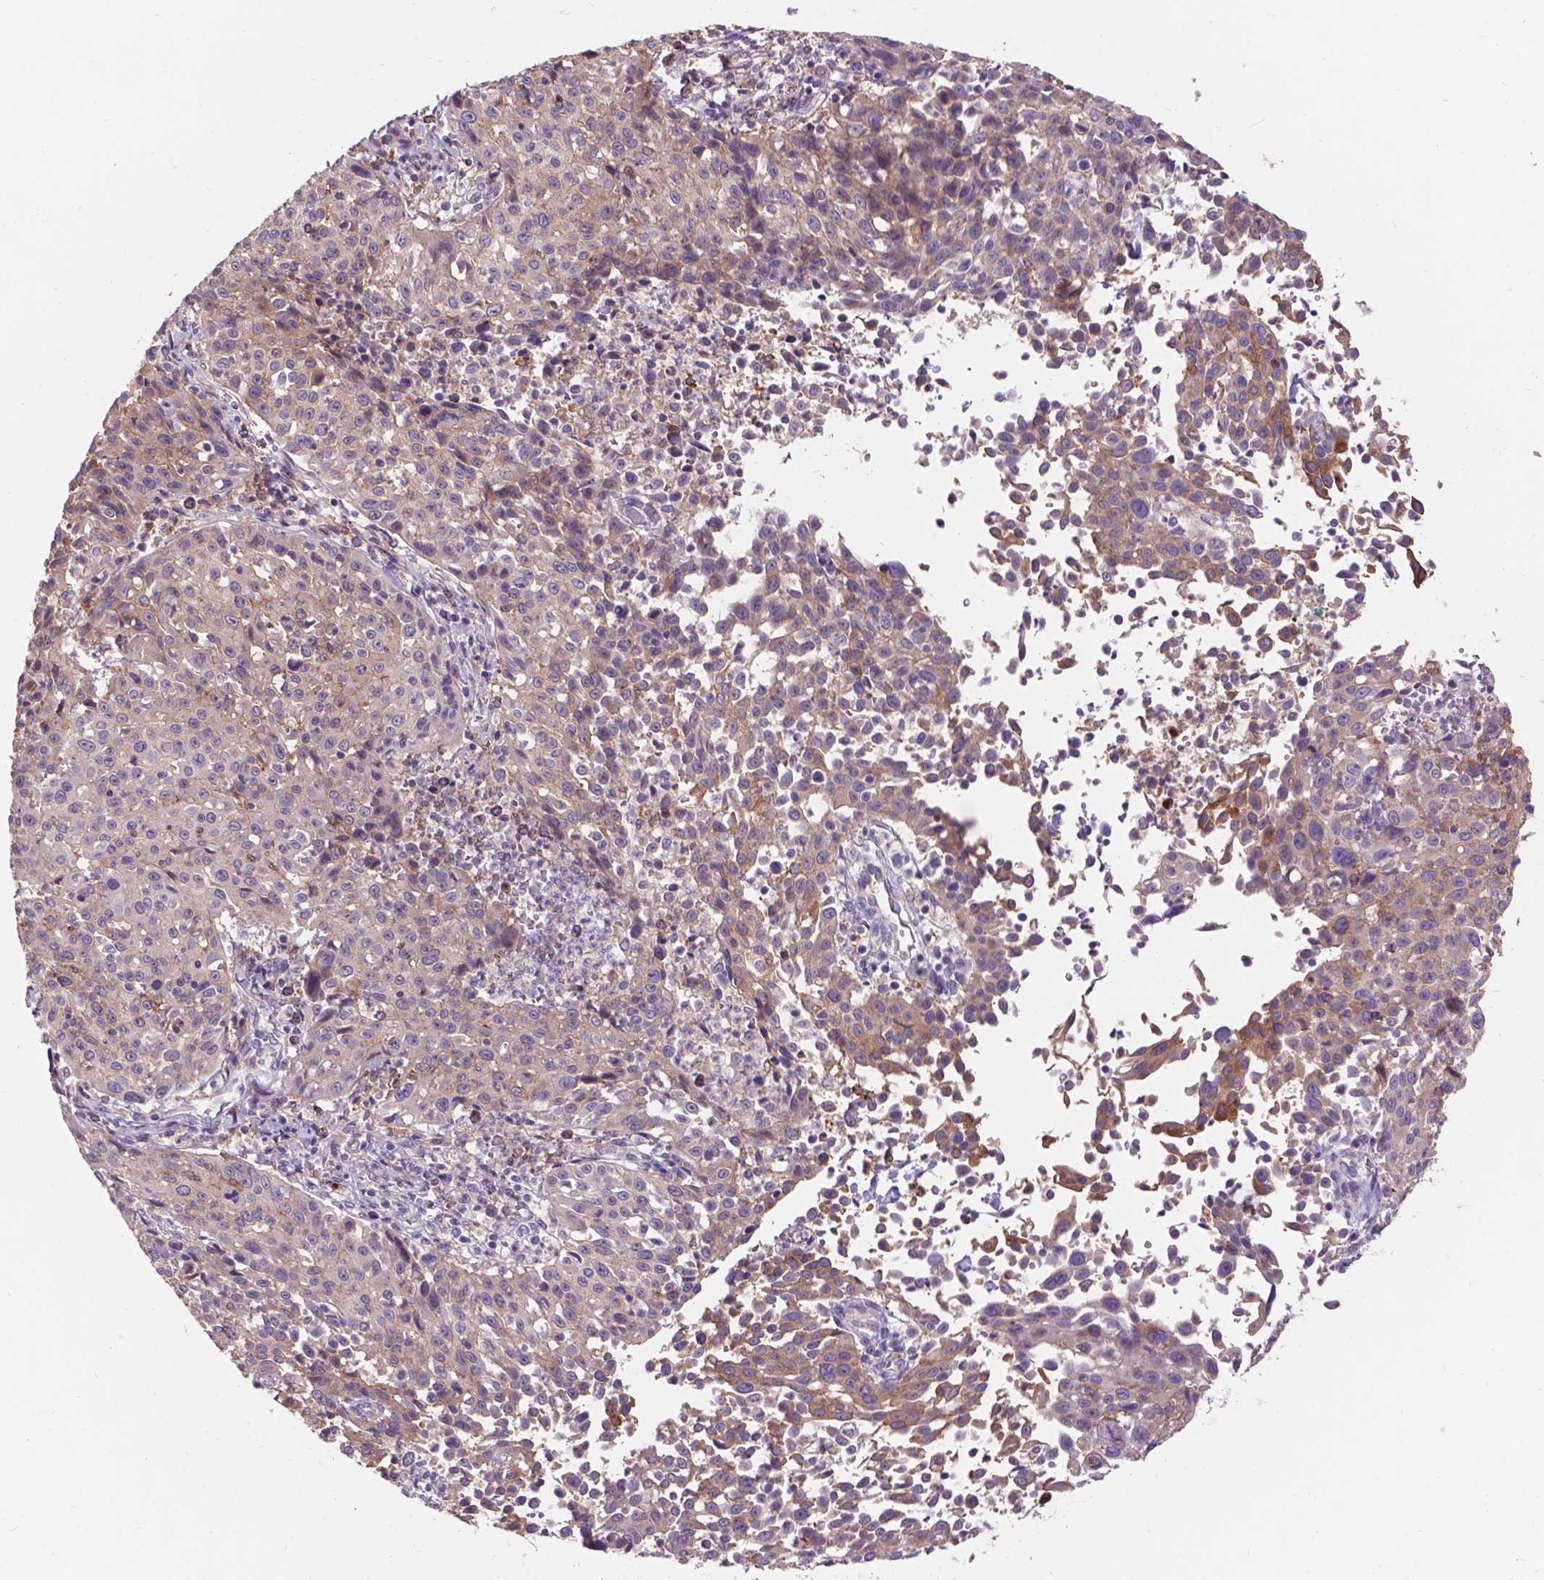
{"staining": {"intensity": "weak", "quantity": "25%-75%", "location": "cytoplasmic/membranous"}, "tissue": "cervical cancer", "cell_type": "Tumor cells", "image_type": "cancer", "snomed": [{"axis": "morphology", "description": "Squamous cell carcinoma, NOS"}, {"axis": "topography", "description": "Cervix"}], "caption": "A brown stain shows weak cytoplasmic/membranous staining of a protein in human squamous cell carcinoma (cervical) tumor cells.", "gene": "PLSCR1", "patient": {"sex": "female", "age": 26}}